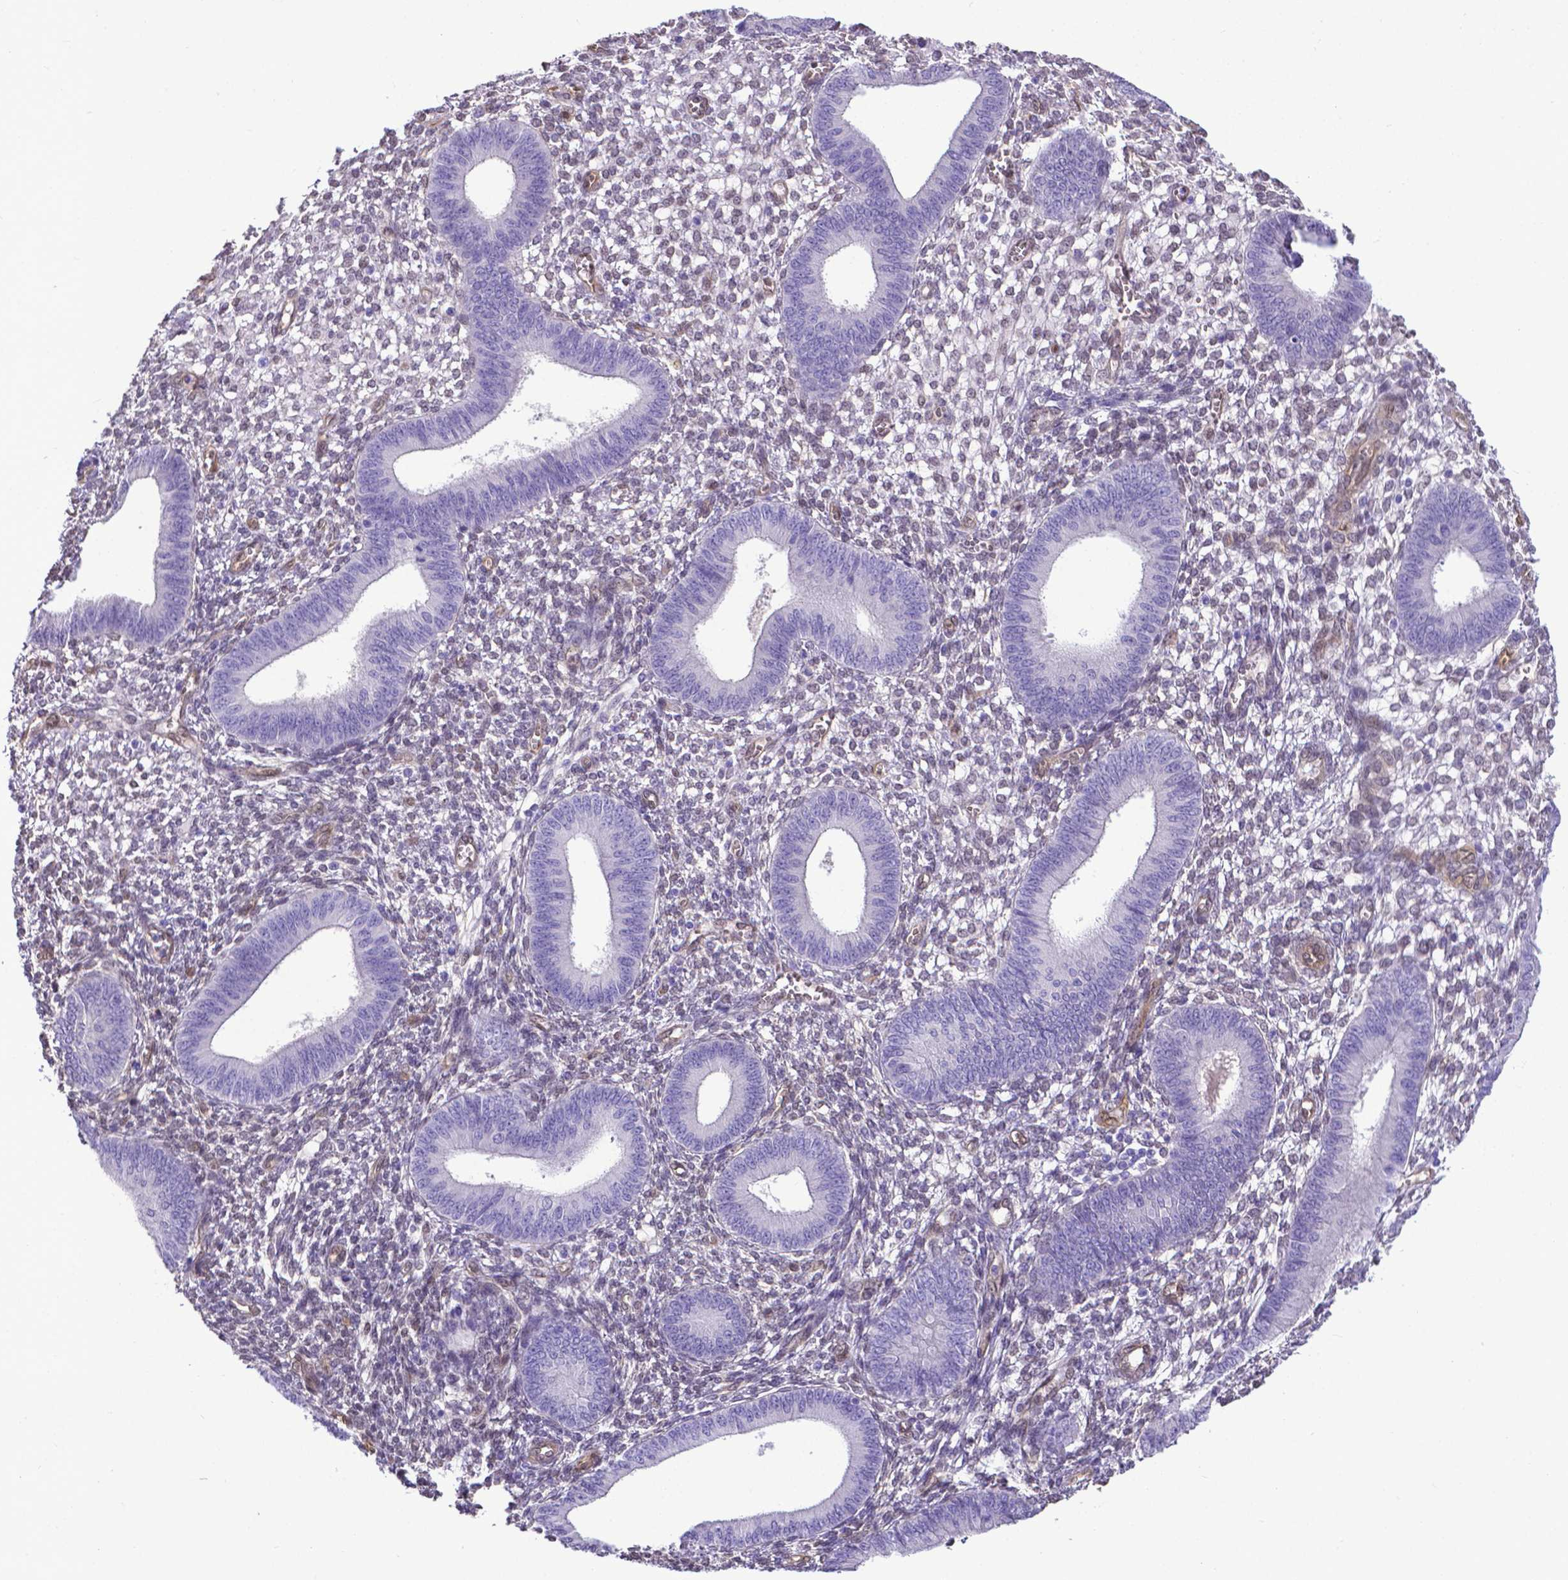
{"staining": {"intensity": "weak", "quantity": "<25%", "location": "nuclear"}, "tissue": "endometrium", "cell_type": "Cells in endometrial stroma", "image_type": "normal", "snomed": [{"axis": "morphology", "description": "Normal tissue, NOS"}, {"axis": "topography", "description": "Endometrium"}], "caption": "Immunohistochemistry of normal human endometrium exhibits no positivity in cells in endometrial stroma. Brightfield microscopy of immunohistochemistry stained with DAB (3,3'-diaminobenzidine) (brown) and hematoxylin (blue), captured at high magnification.", "gene": "CLIC4", "patient": {"sex": "female", "age": 42}}